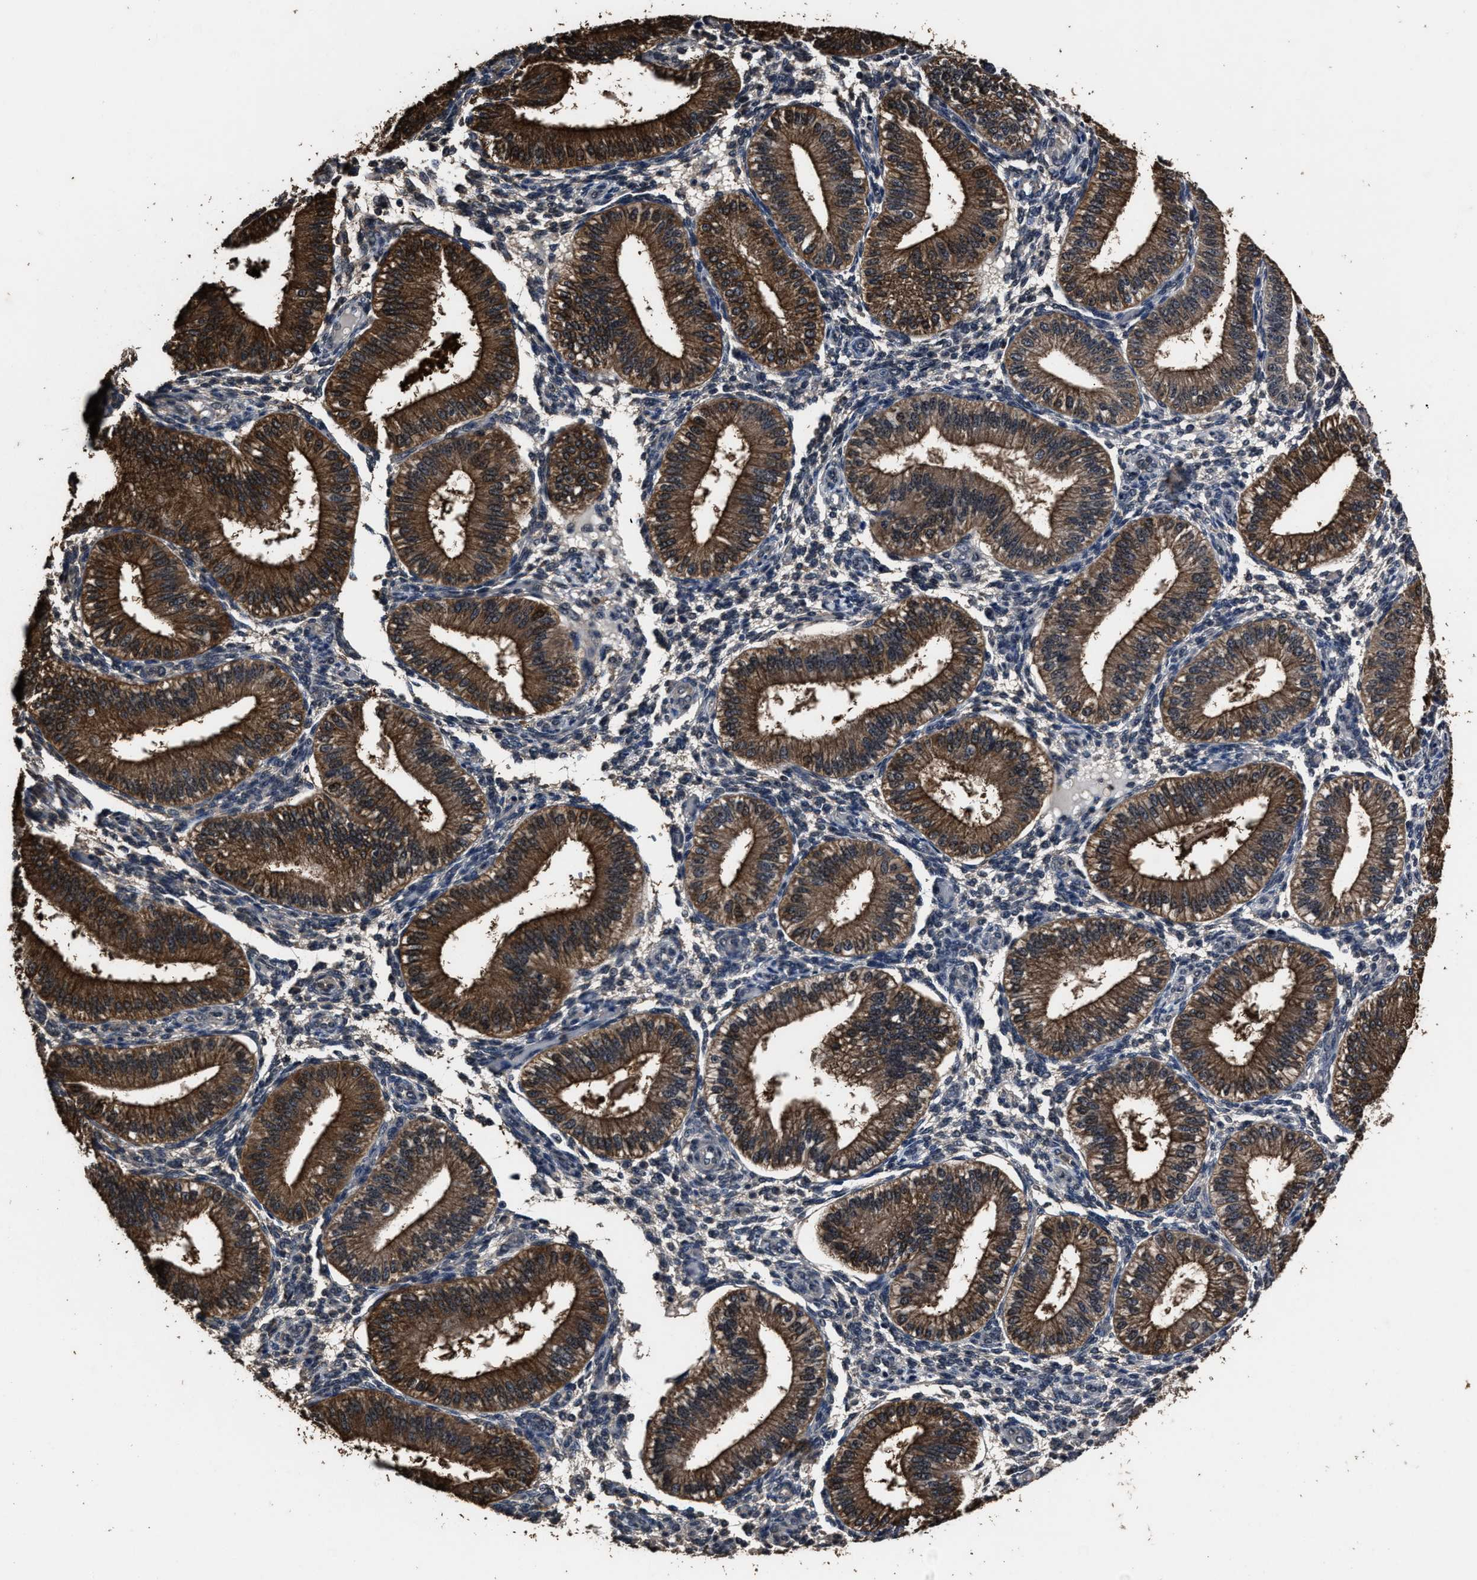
{"staining": {"intensity": "weak", "quantity": "<25%", "location": "cytoplasmic/membranous"}, "tissue": "endometrium", "cell_type": "Cells in endometrial stroma", "image_type": "normal", "snomed": [{"axis": "morphology", "description": "Normal tissue, NOS"}, {"axis": "topography", "description": "Endometrium"}], "caption": "The photomicrograph reveals no significant staining in cells in endometrial stroma of endometrium. (DAB immunohistochemistry with hematoxylin counter stain).", "gene": "RSBN1L", "patient": {"sex": "female", "age": 39}}